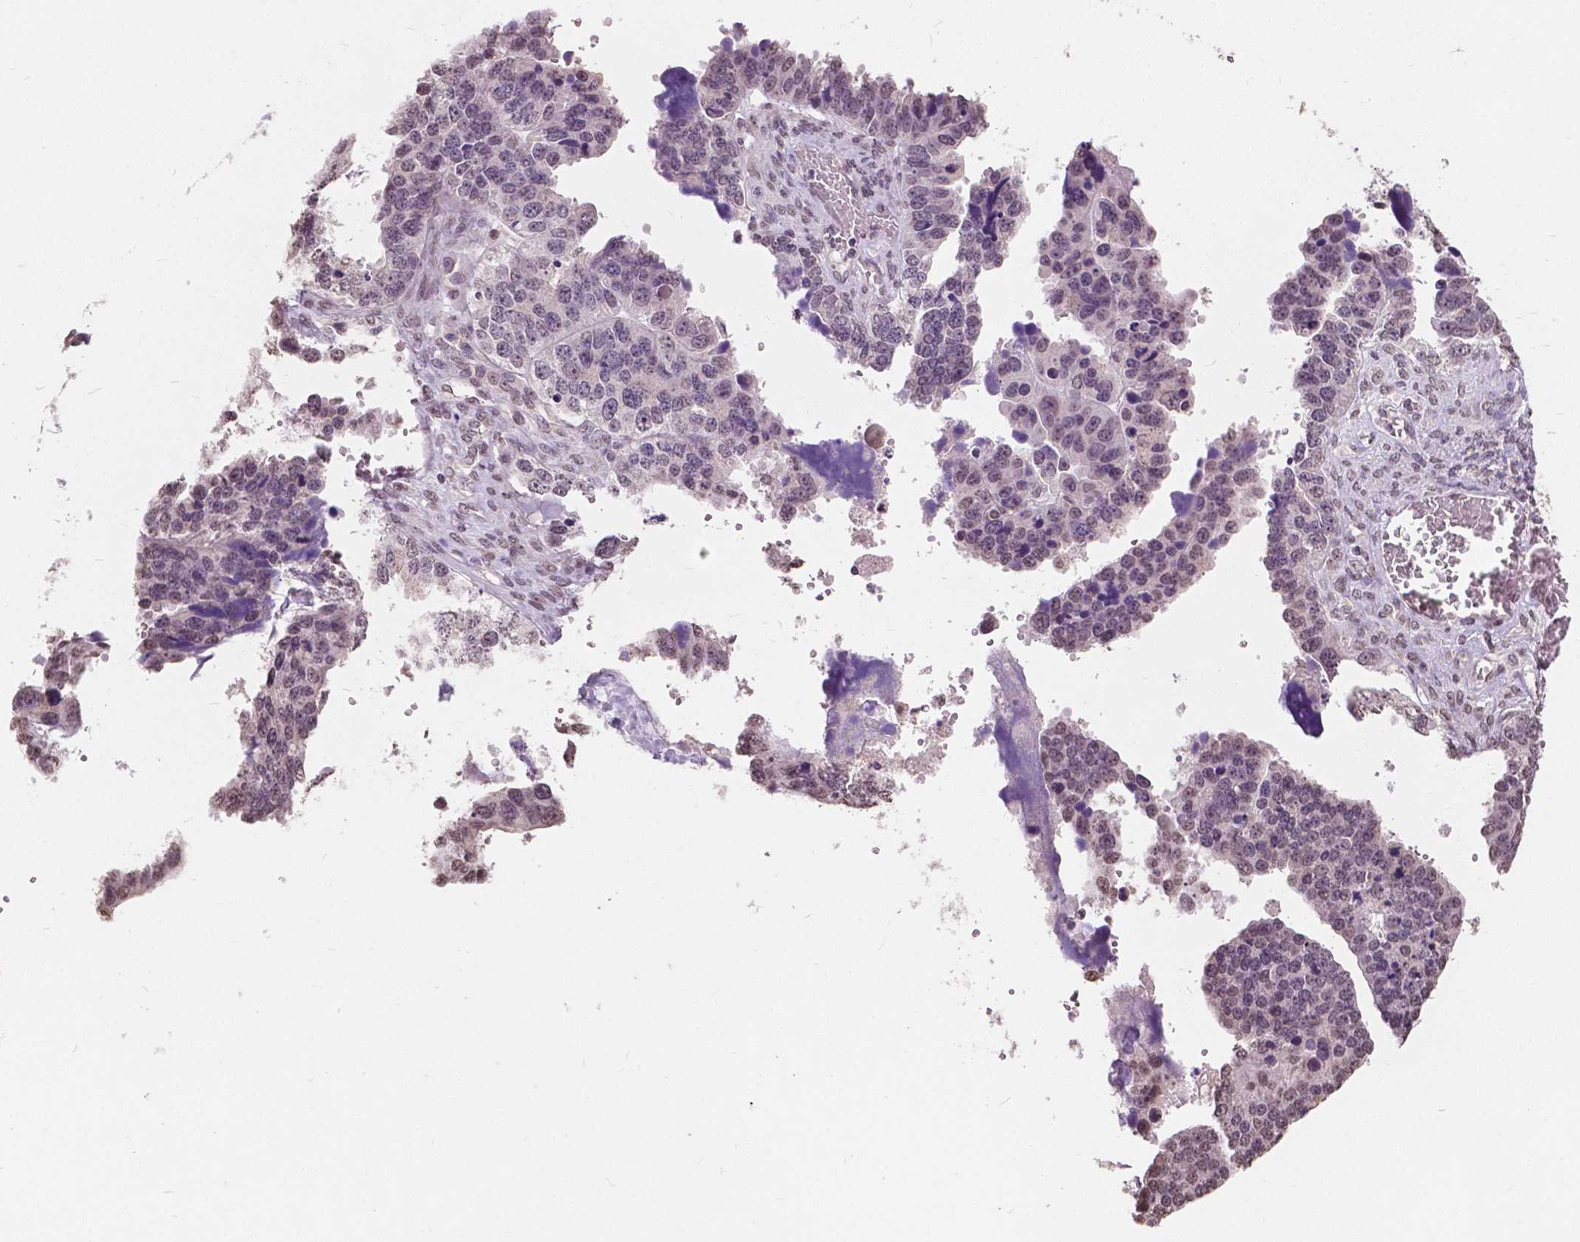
{"staining": {"intensity": "weak", "quantity": "25%-75%", "location": "nuclear"}, "tissue": "ovarian cancer", "cell_type": "Tumor cells", "image_type": "cancer", "snomed": [{"axis": "morphology", "description": "Cystadenocarcinoma, serous, NOS"}, {"axis": "topography", "description": "Ovary"}], "caption": "Serous cystadenocarcinoma (ovarian) was stained to show a protein in brown. There is low levels of weak nuclear staining in approximately 25%-75% of tumor cells. (DAB (3,3'-diaminobenzidine) IHC with brightfield microscopy, high magnification).", "gene": "HOXA10", "patient": {"sex": "female", "age": 76}}